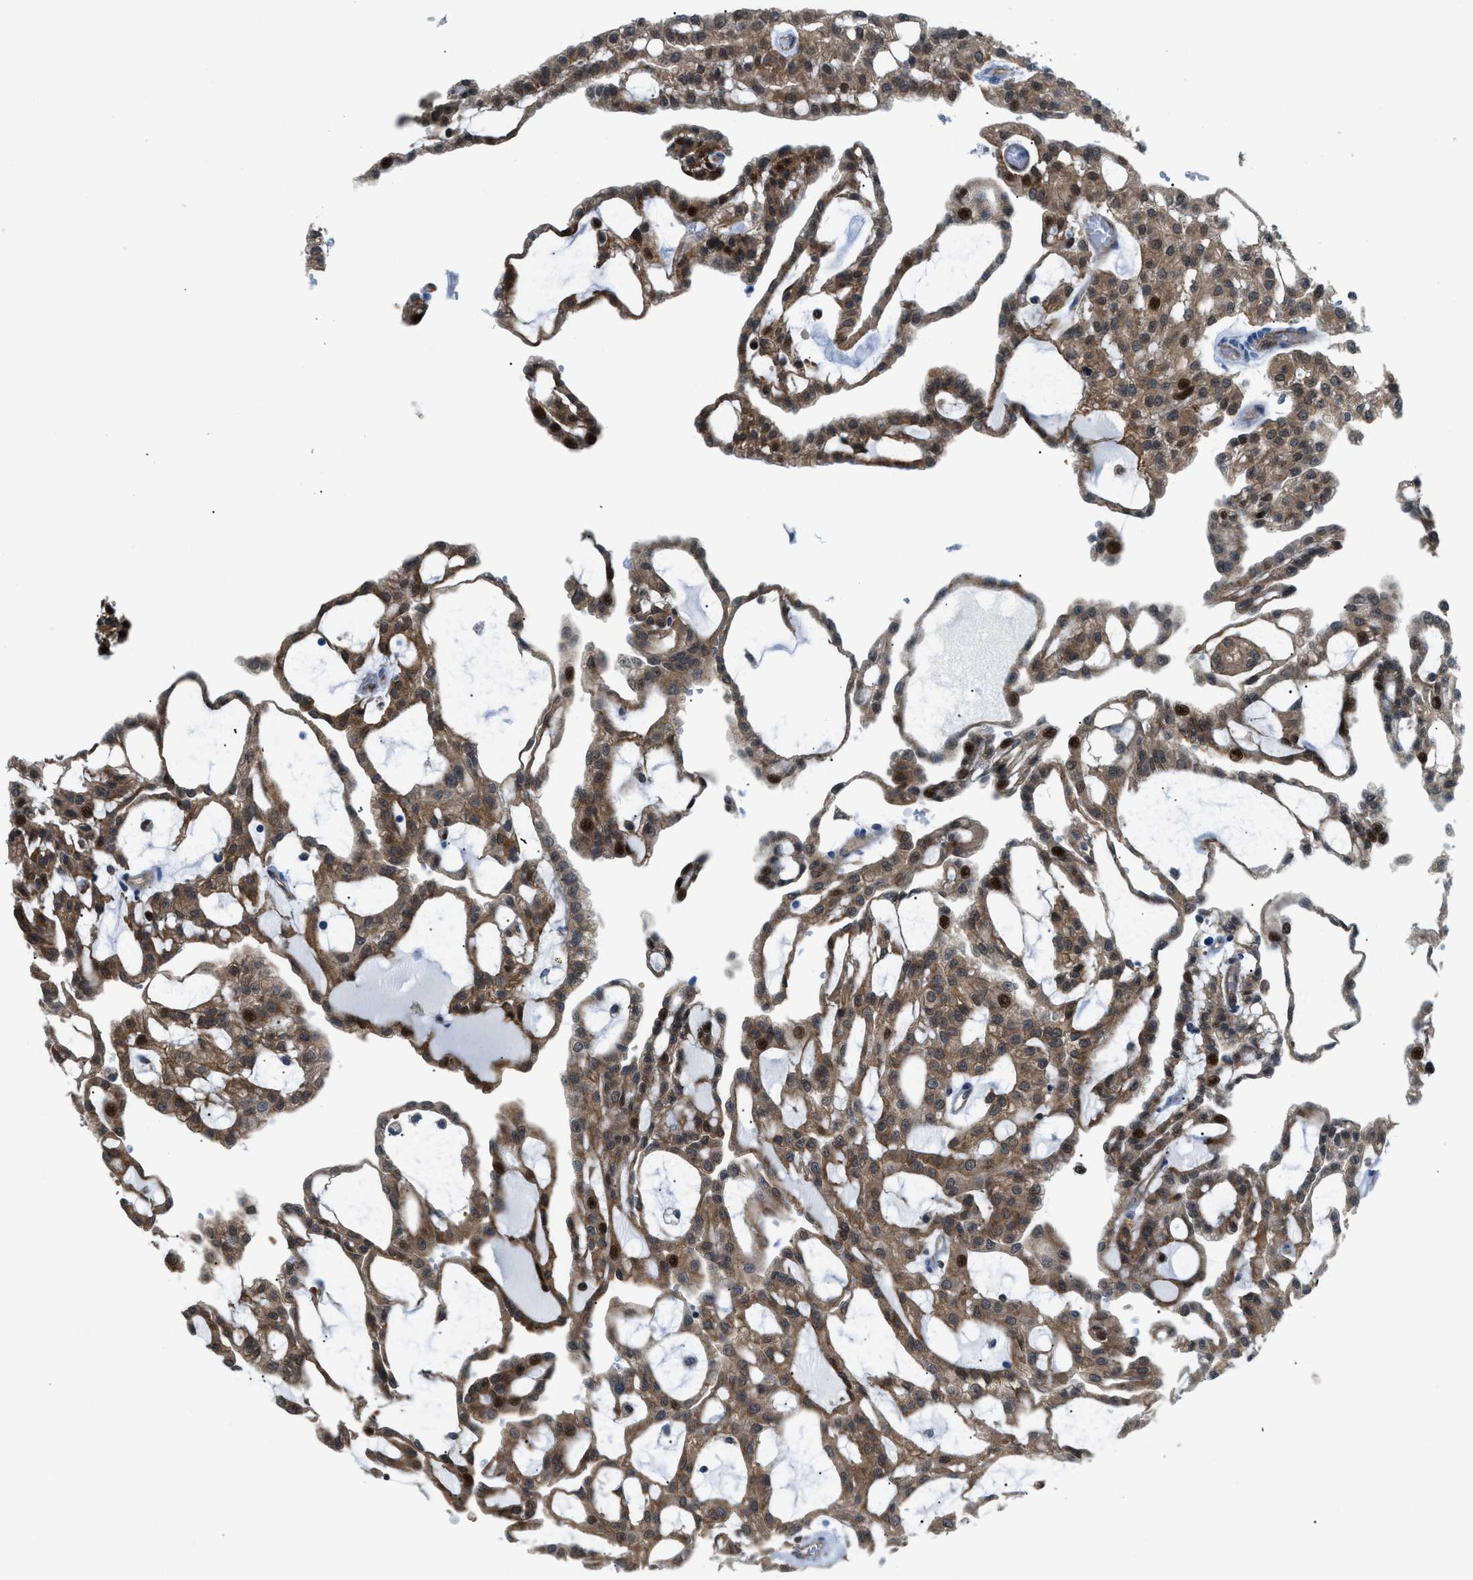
{"staining": {"intensity": "strong", "quantity": "25%-75%", "location": "cytoplasmic/membranous,nuclear"}, "tissue": "renal cancer", "cell_type": "Tumor cells", "image_type": "cancer", "snomed": [{"axis": "morphology", "description": "Adenocarcinoma, NOS"}, {"axis": "topography", "description": "Kidney"}], "caption": "Renal cancer (adenocarcinoma) stained with DAB IHC exhibits high levels of strong cytoplasmic/membranous and nuclear expression in about 25%-75% of tumor cells.", "gene": "YWHAE", "patient": {"sex": "male", "age": 63}}